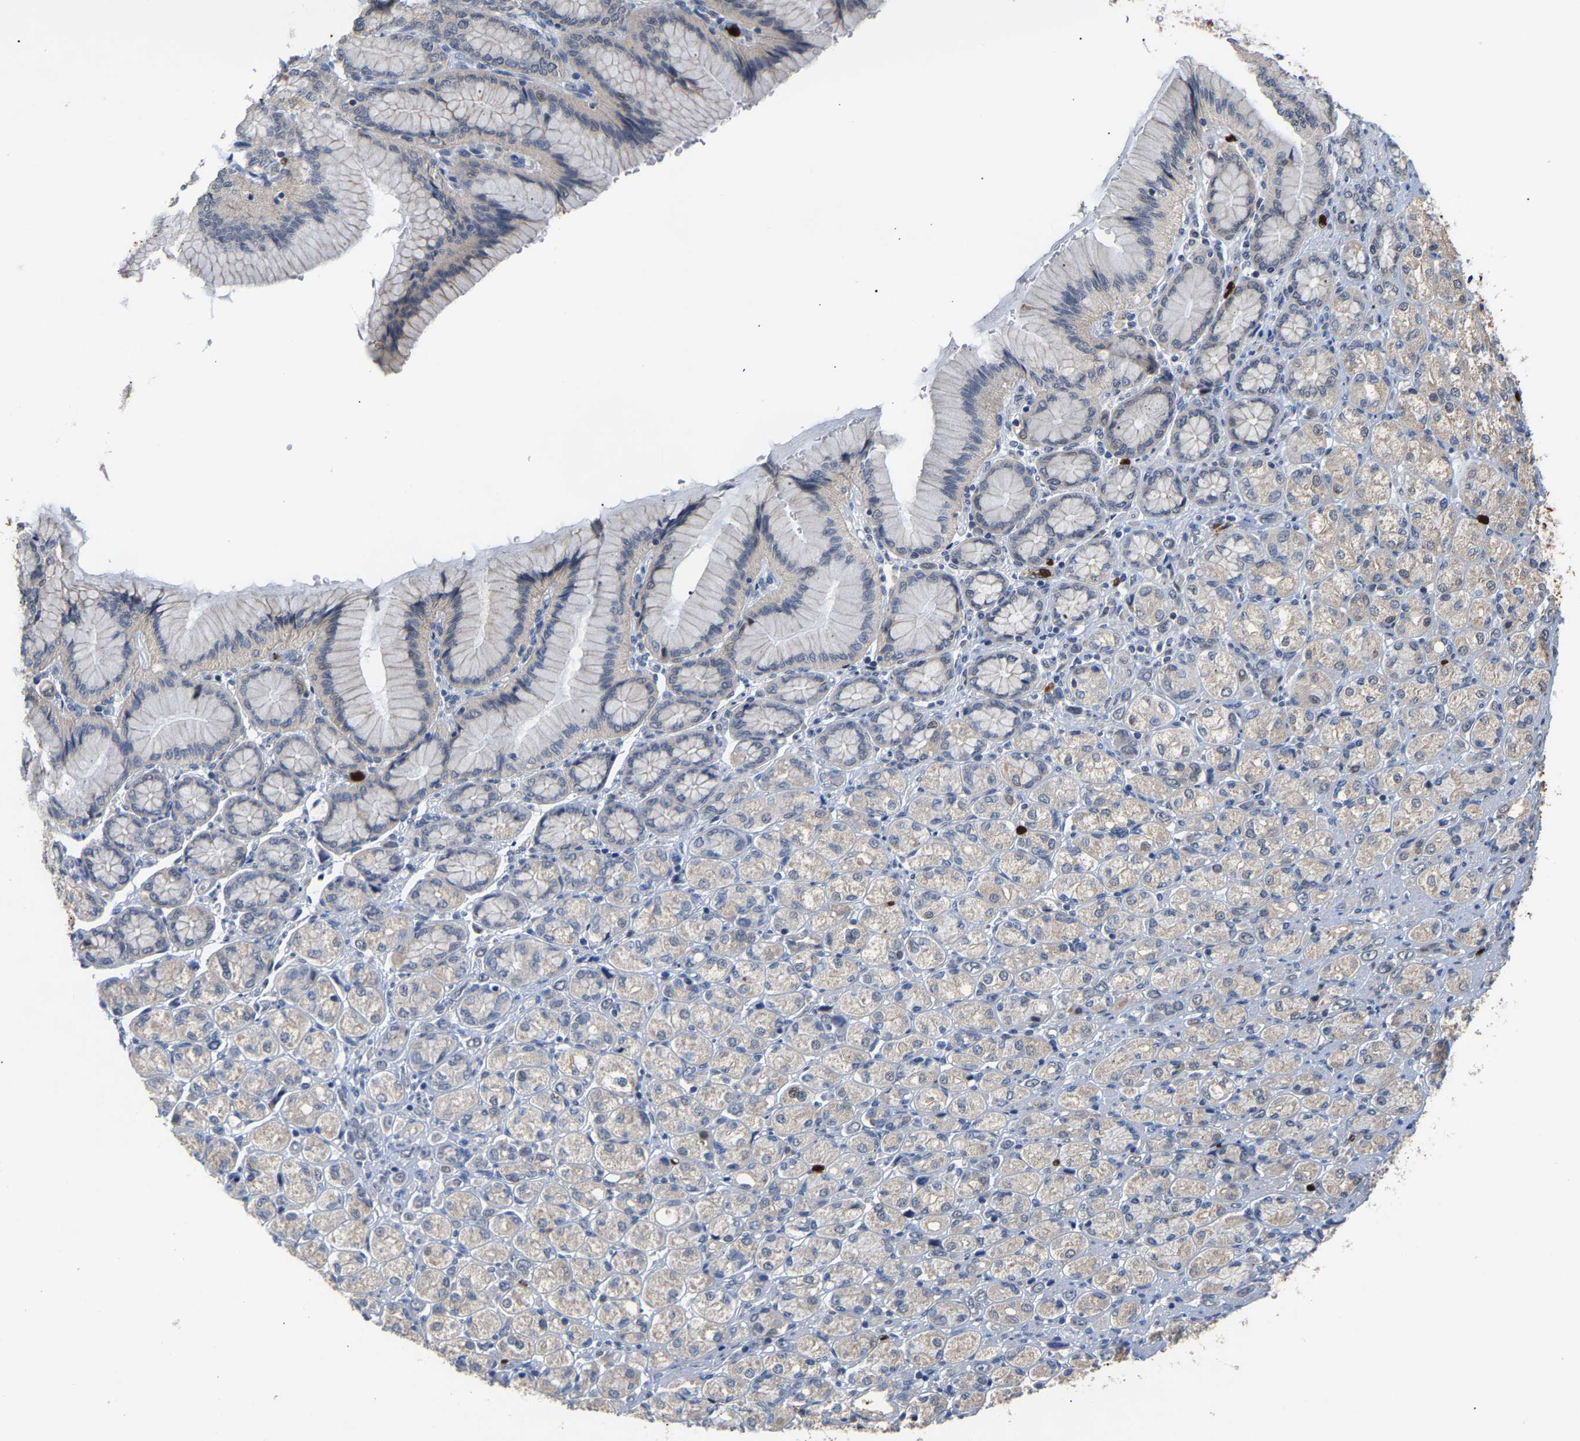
{"staining": {"intensity": "negative", "quantity": "none", "location": "none"}, "tissue": "stomach cancer", "cell_type": "Tumor cells", "image_type": "cancer", "snomed": [{"axis": "morphology", "description": "Adenocarcinoma, NOS"}, {"axis": "topography", "description": "Stomach"}], "caption": "DAB immunohistochemical staining of human stomach cancer displays no significant expression in tumor cells. (IHC, brightfield microscopy, high magnification).", "gene": "TDRD7", "patient": {"sex": "female", "age": 65}}